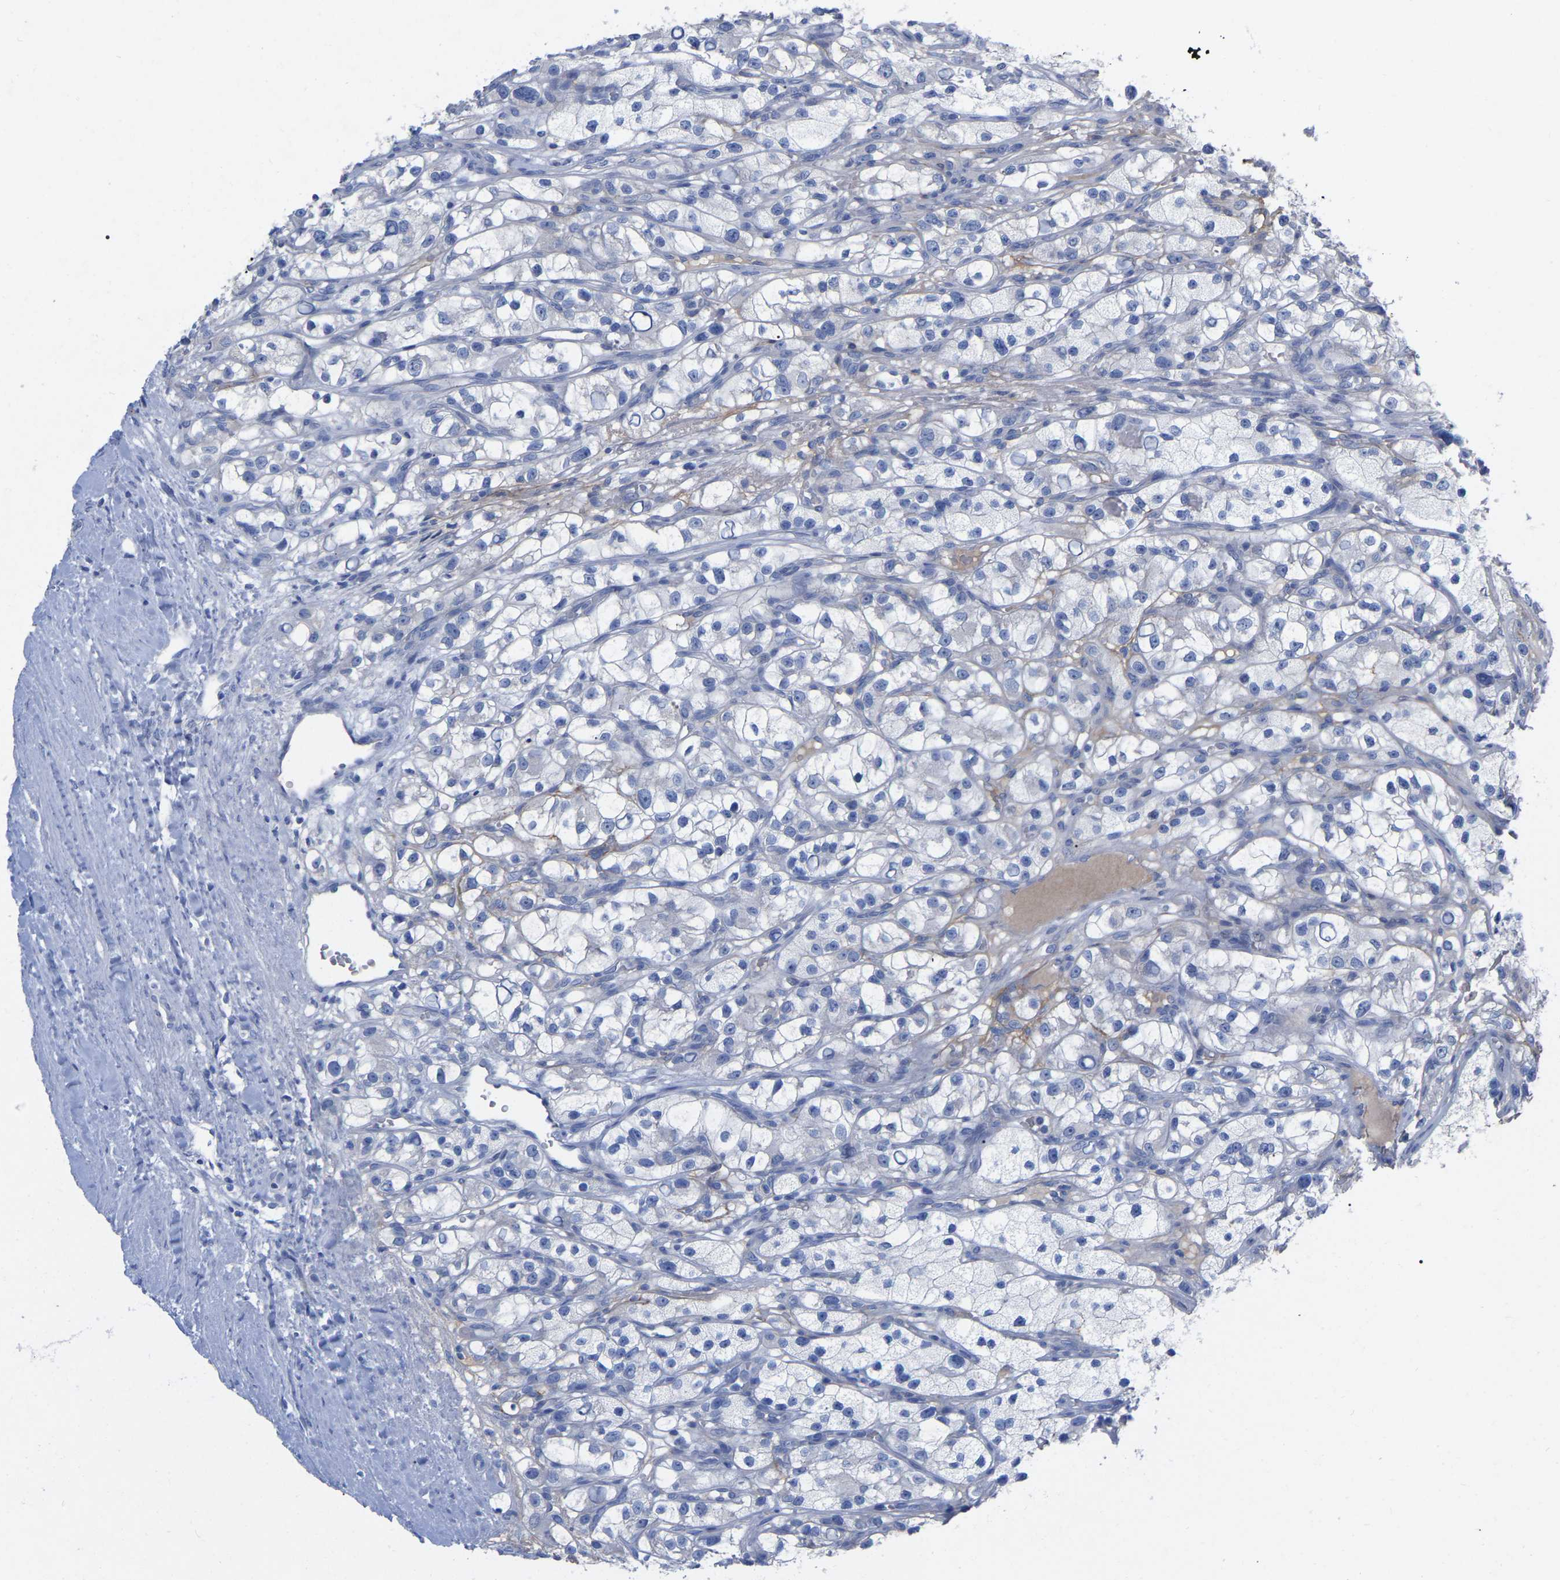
{"staining": {"intensity": "negative", "quantity": "none", "location": "none"}, "tissue": "renal cancer", "cell_type": "Tumor cells", "image_type": "cancer", "snomed": [{"axis": "morphology", "description": "Adenocarcinoma, NOS"}, {"axis": "topography", "description": "Kidney"}], "caption": "High power microscopy histopathology image of an immunohistochemistry (IHC) micrograph of renal cancer (adenocarcinoma), revealing no significant expression in tumor cells.", "gene": "HAPLN1", "patient": {"sex": "female", "age": 57}}